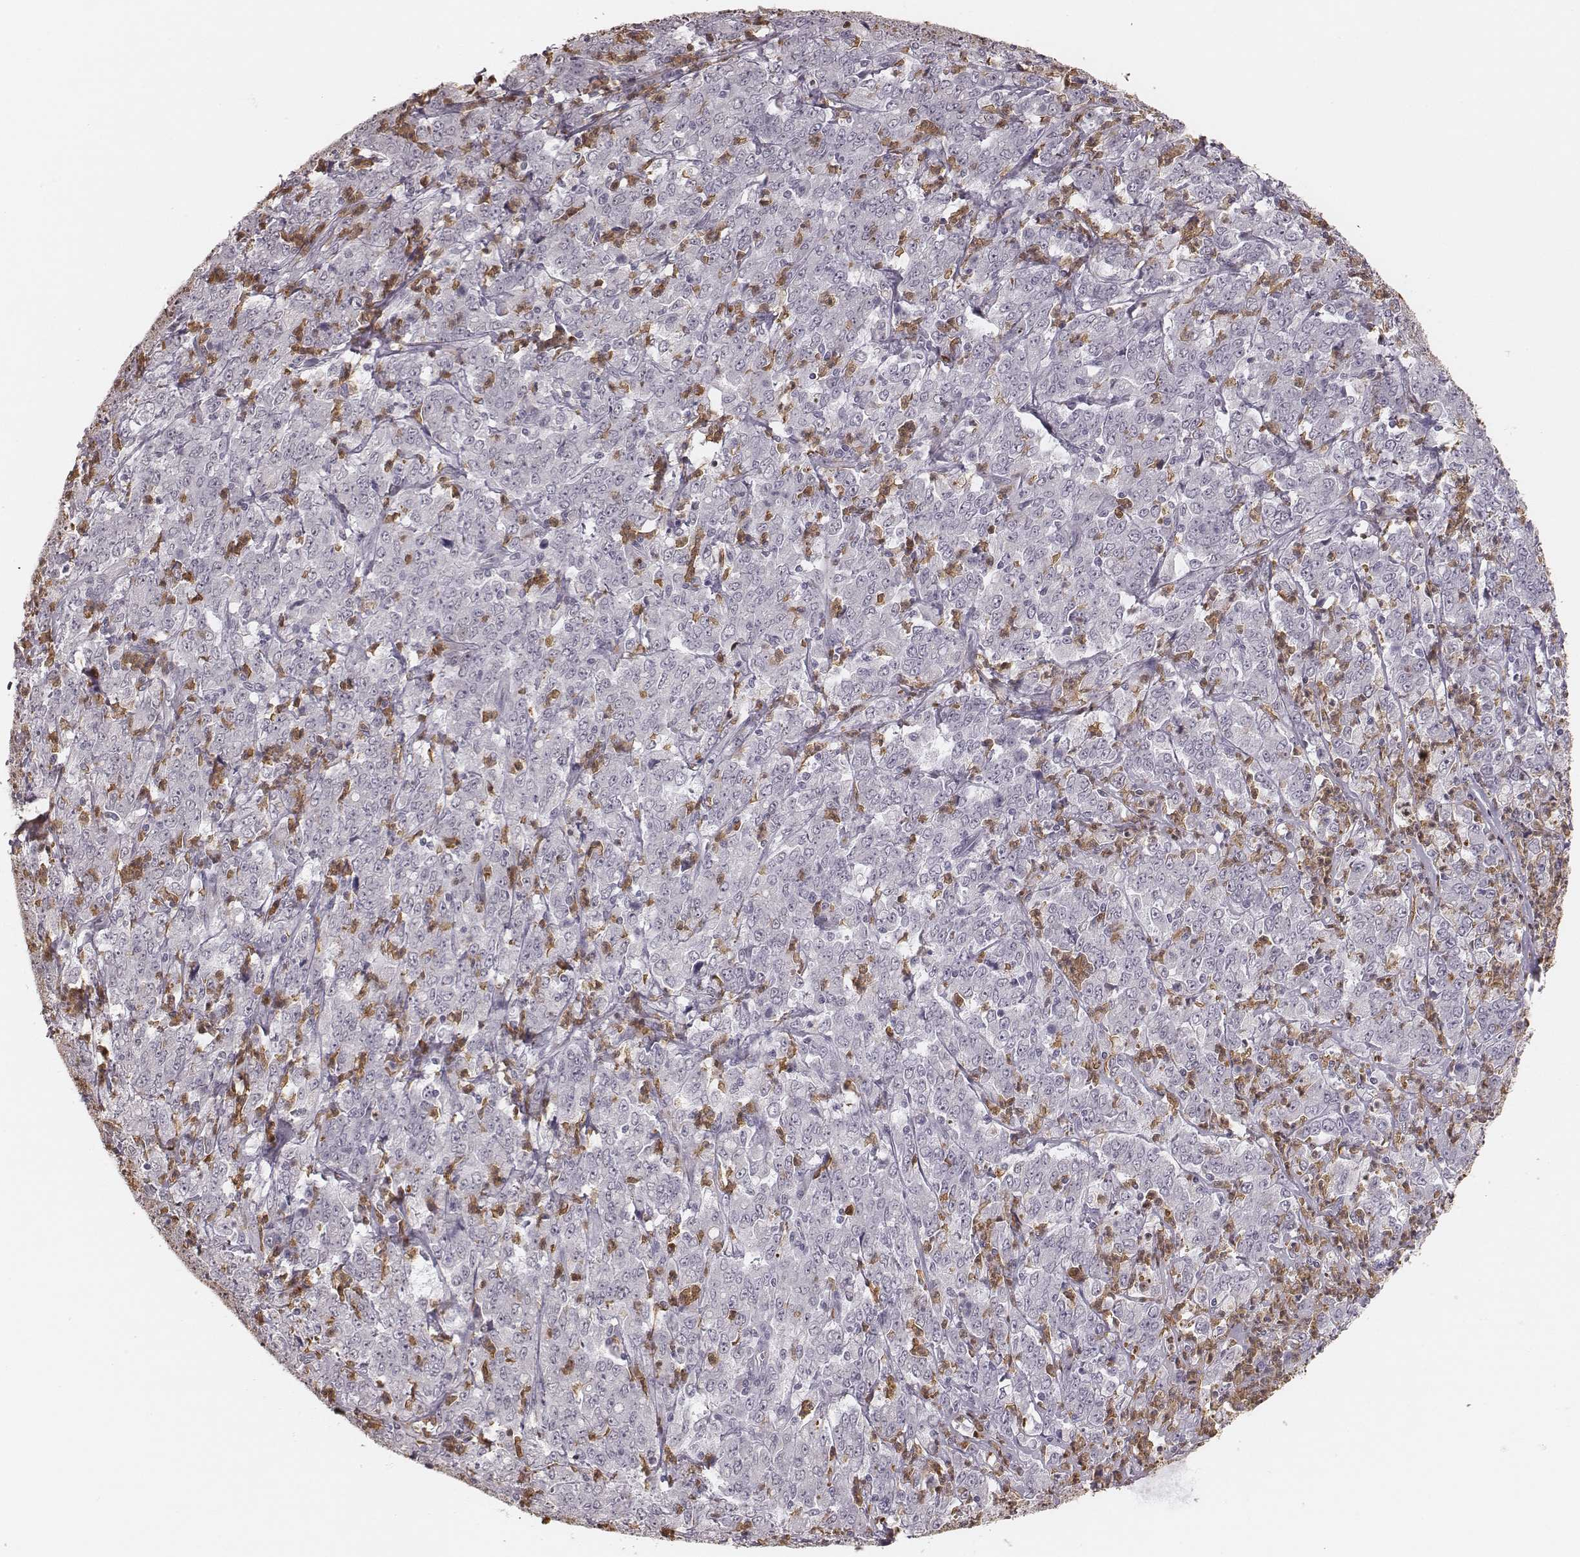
{"staining": {"intensity": "negative", "quantity": "none", "location": "none"}, "tissue": "stomach cancer", "cell_type": "Tumor cells", "image_type": "cancer", "snomed": [{"axis": "morphology", "description": "Adenocarcinoma, NOS"}, {"axis": "topography", "description": "Stomach, lower"}], "caption": "The image reveals no staining of tumor cells in stomach cancer (adenocarcinoma).", "gene": "KITLG", "patient": {"sex": "female", "age": 71}}